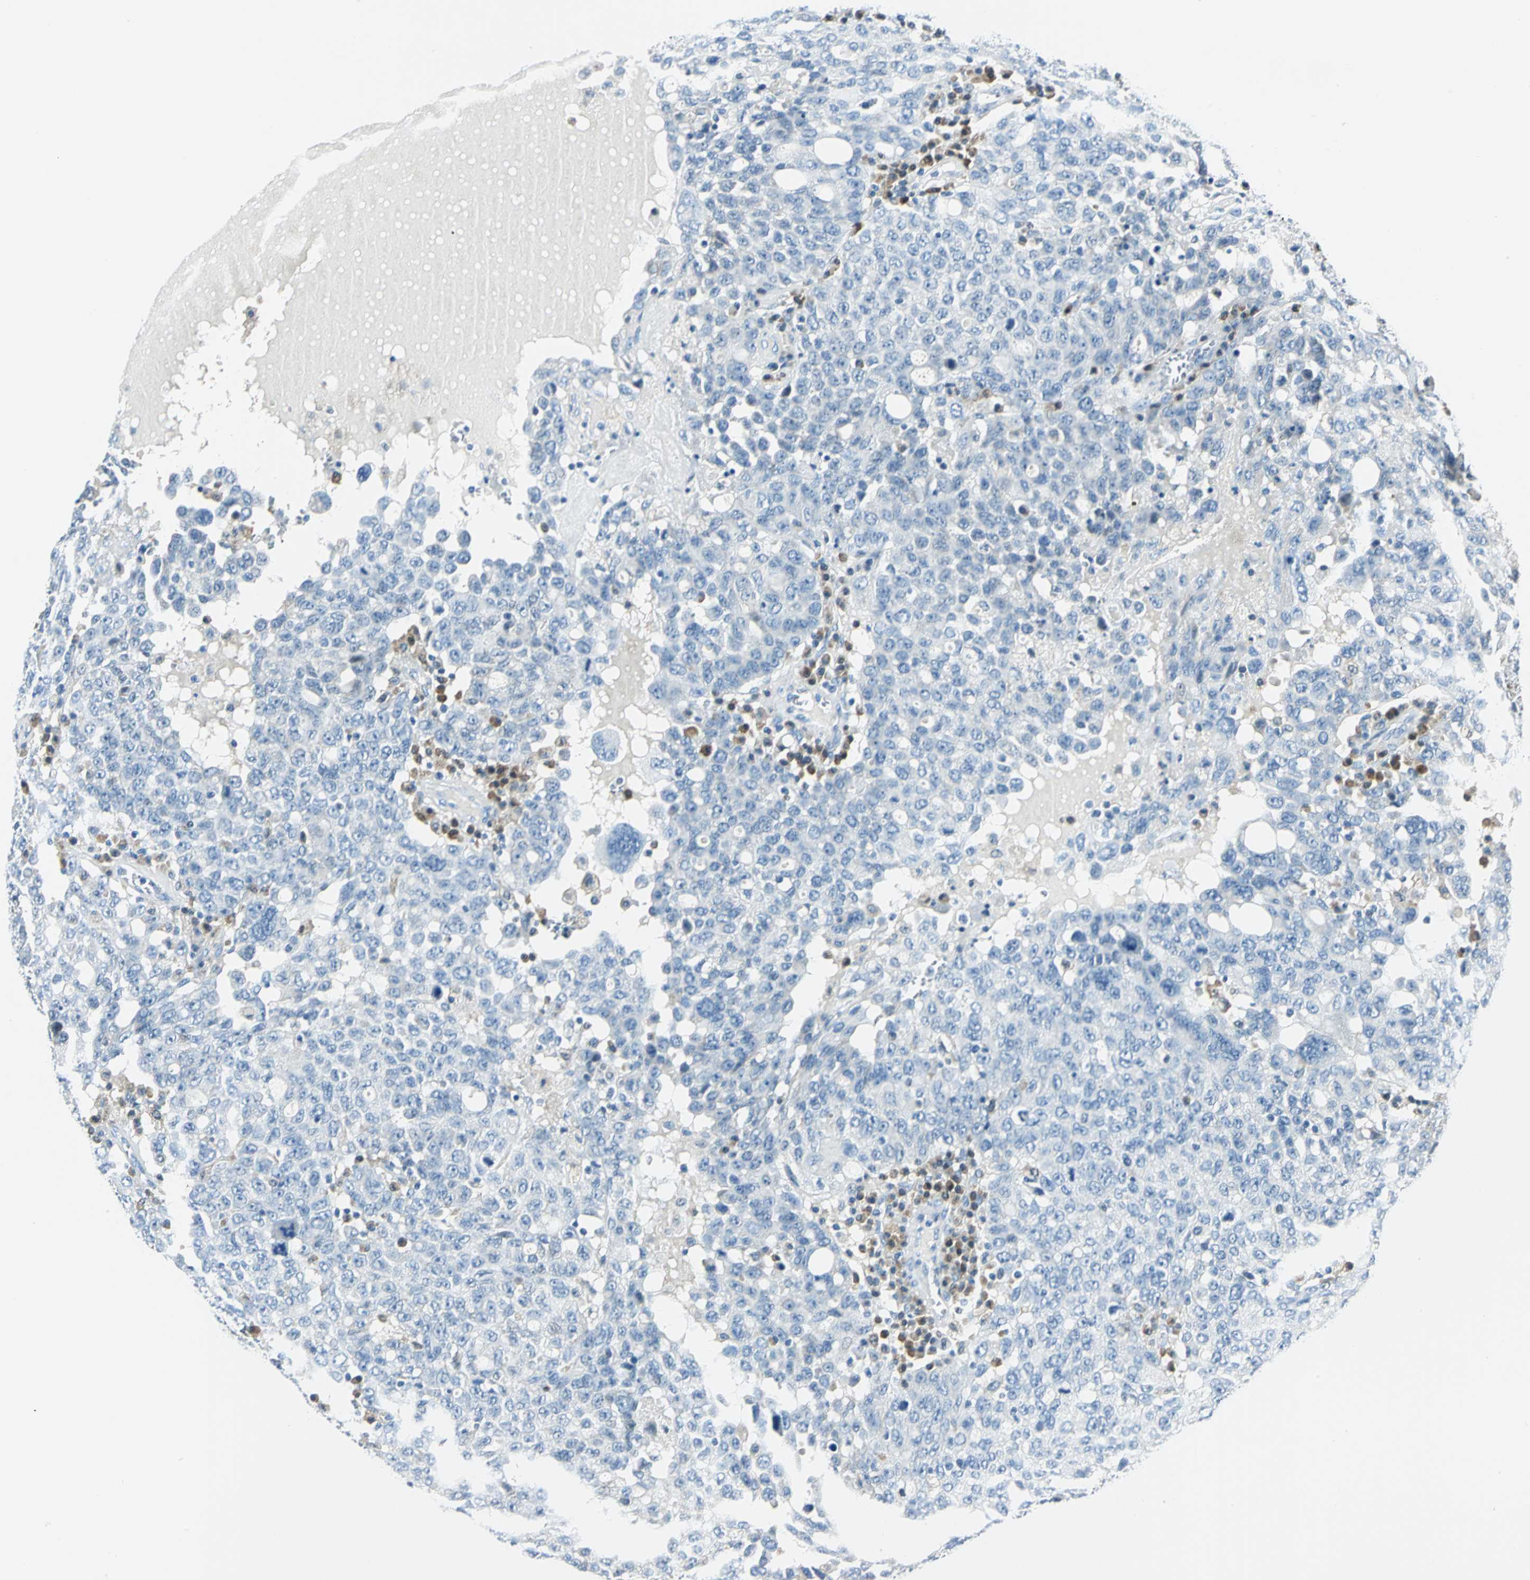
{"staining": {"intensity": "negative", "quantity": "none", "location": "none"}, "tissue": "ovarian cancer", "cell_type": "Tumor cells", "image_type": "cancer", "snomed": [{"axis": "morphology", "description": "Carcinoma, endometroid"}, {"axis": "topography", "description": "Ovary"}], "caption": "Immunohistochemistry micrograph of human endometroid carcinoma (ovarian) stained for a protein (brown), which reveals no expression in tumor cells. Brightfield microscopy of immunohistochemistry stained with DAB (brown) and hematoxylin (blue), captured at high magnification.", "gene": "AKR1A1", "patient": {"sex": "female", "age": 62}}